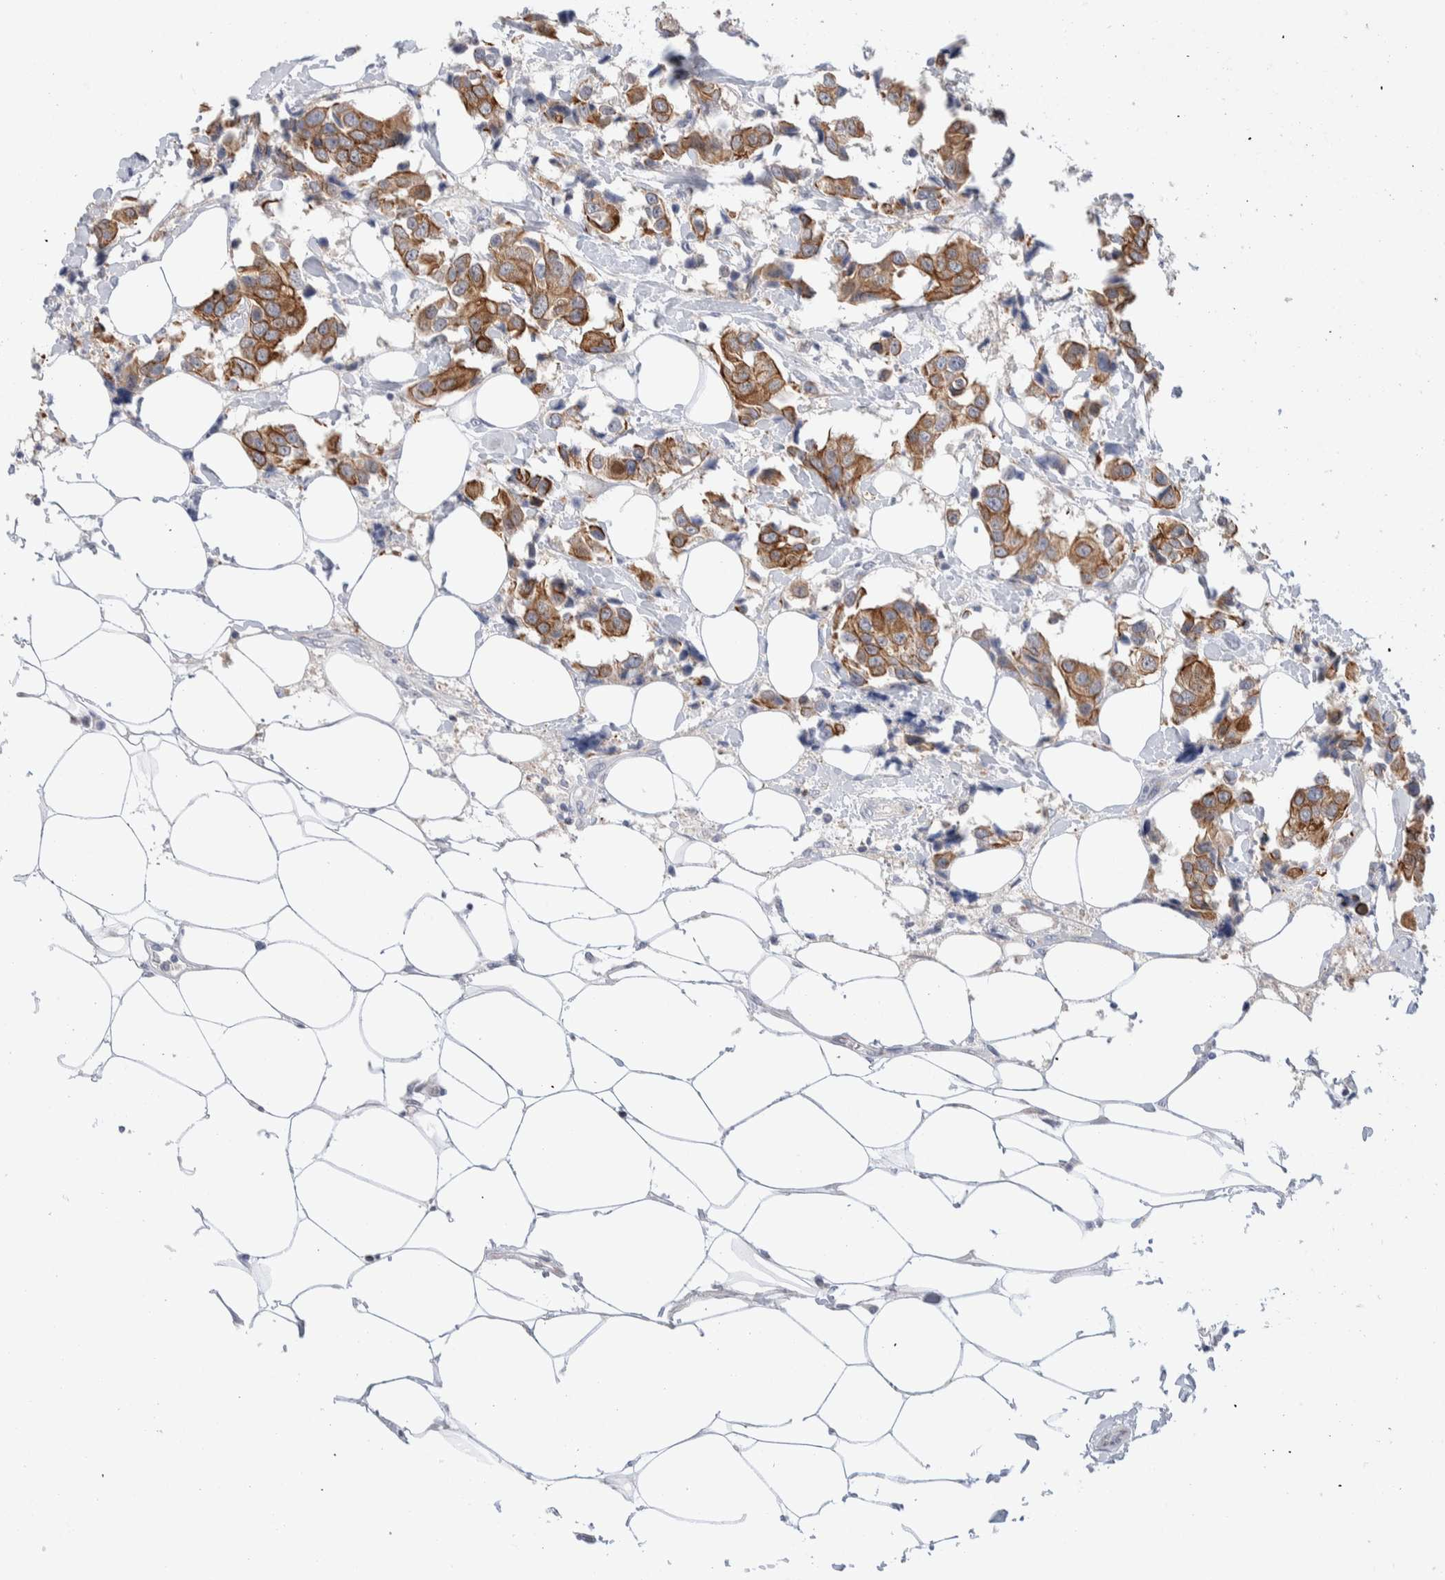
{"staining": {"intensity": "moderate", "quantity": ">75%", "location": "cytoplasmic/membranous"}, "tissue": "breast cancer", "cell_type": "Tumor cells", "image_type": "cancer", "snomed": [{"axis": "morphology", "description": "Normal tissue, NOS"}, {"axis": "morphology", "description": "Duct carcinoma"}, {"axis": "topography", "description": "Breast"}], "caption": "DAB (3,3'-diaminobenzidine) immunohistochemical staining of breast cancer (invasive ductal carcinoma) reveals moderate cytoplasmic/membranous protein staining in about >75% of tumor cells.", "gene": "C1orf112", "patient": {"sex": "female", "age": 39}}